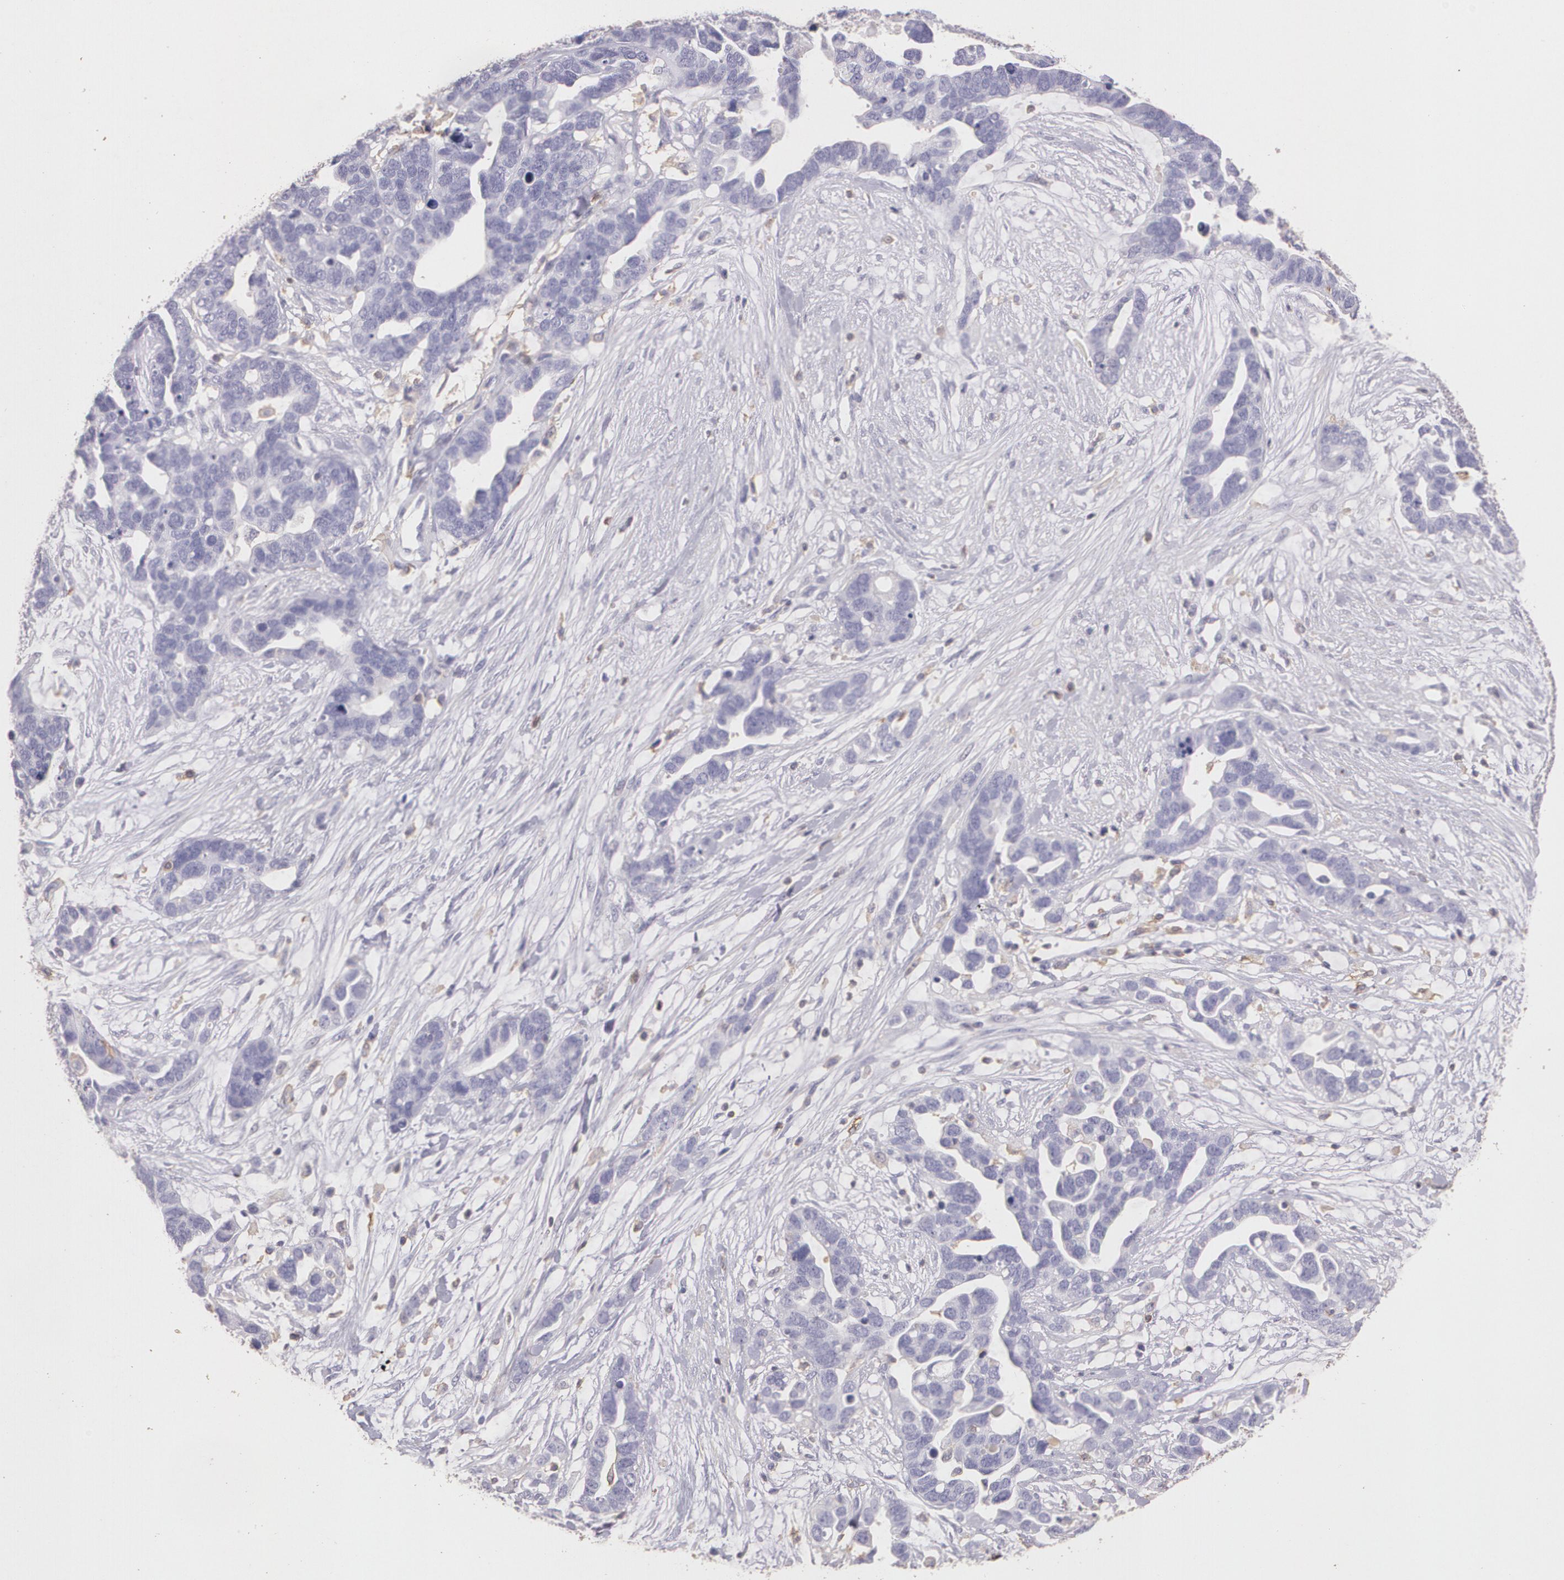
{"staining": {"intensity": "negative", "quantity": "none", "location": "none"}, "tissue": "ovarian cancer", "cell_type": "Tumor cells", "image_type": "cancer", "snomed": [{"axis": "morphology", "description": "Cystadenocarcinoma, mucinous, NOS"}, {"axis": "topography", "description": "Ovary"}], "caption": "IHC histopathology image of ovarian mucinous cystadenocarcinoma stained for a protein (brown), which shows no staining in tumor cells.", "gene": "TGFBR1", "patient": {"sex": "female", "age": 36}}